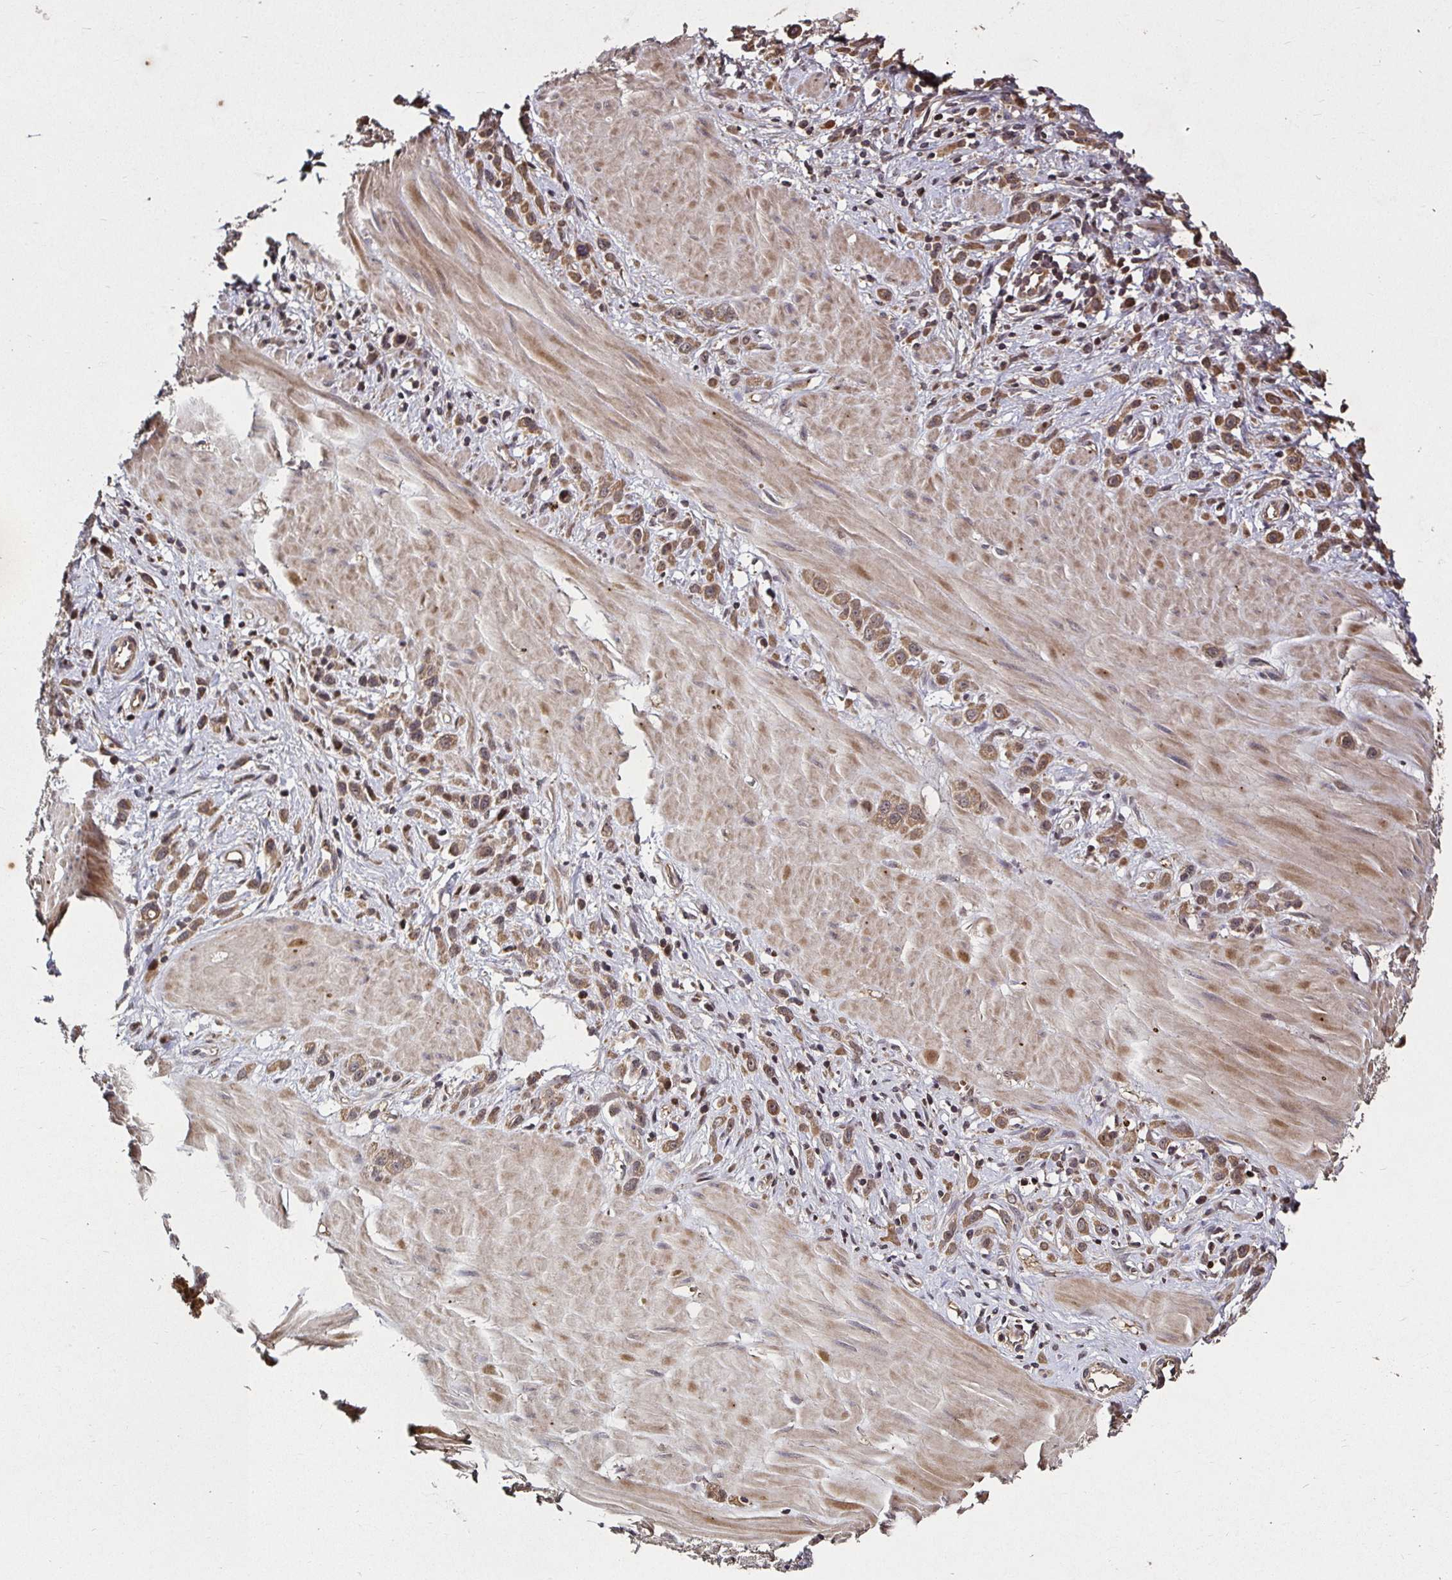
{"staining": {"intensity": "moderate", "quantity": ">75%", "location": "cytoplasmic/membranous"}, "tissue": "stomach cancer", "cell_type": "Tumor cells", "image_type": "cancer", "snomed": [{"axis": "morphology", "description": "Adenocarcinoma, NOS"}, {"axis": "topography", "description": "Stomach"}], "caption": "High-magnification brightfield microscopy of stomach adenocarcinoma stained with DAB (brown) and counterstained with hematoxylin (blue). tumor cells exhibit moderate cytoplasmic/membranous staining is present in approximately>75% of cells.", "gene": "SMYD3", "patient": {"sex": "male", "age": 47}}